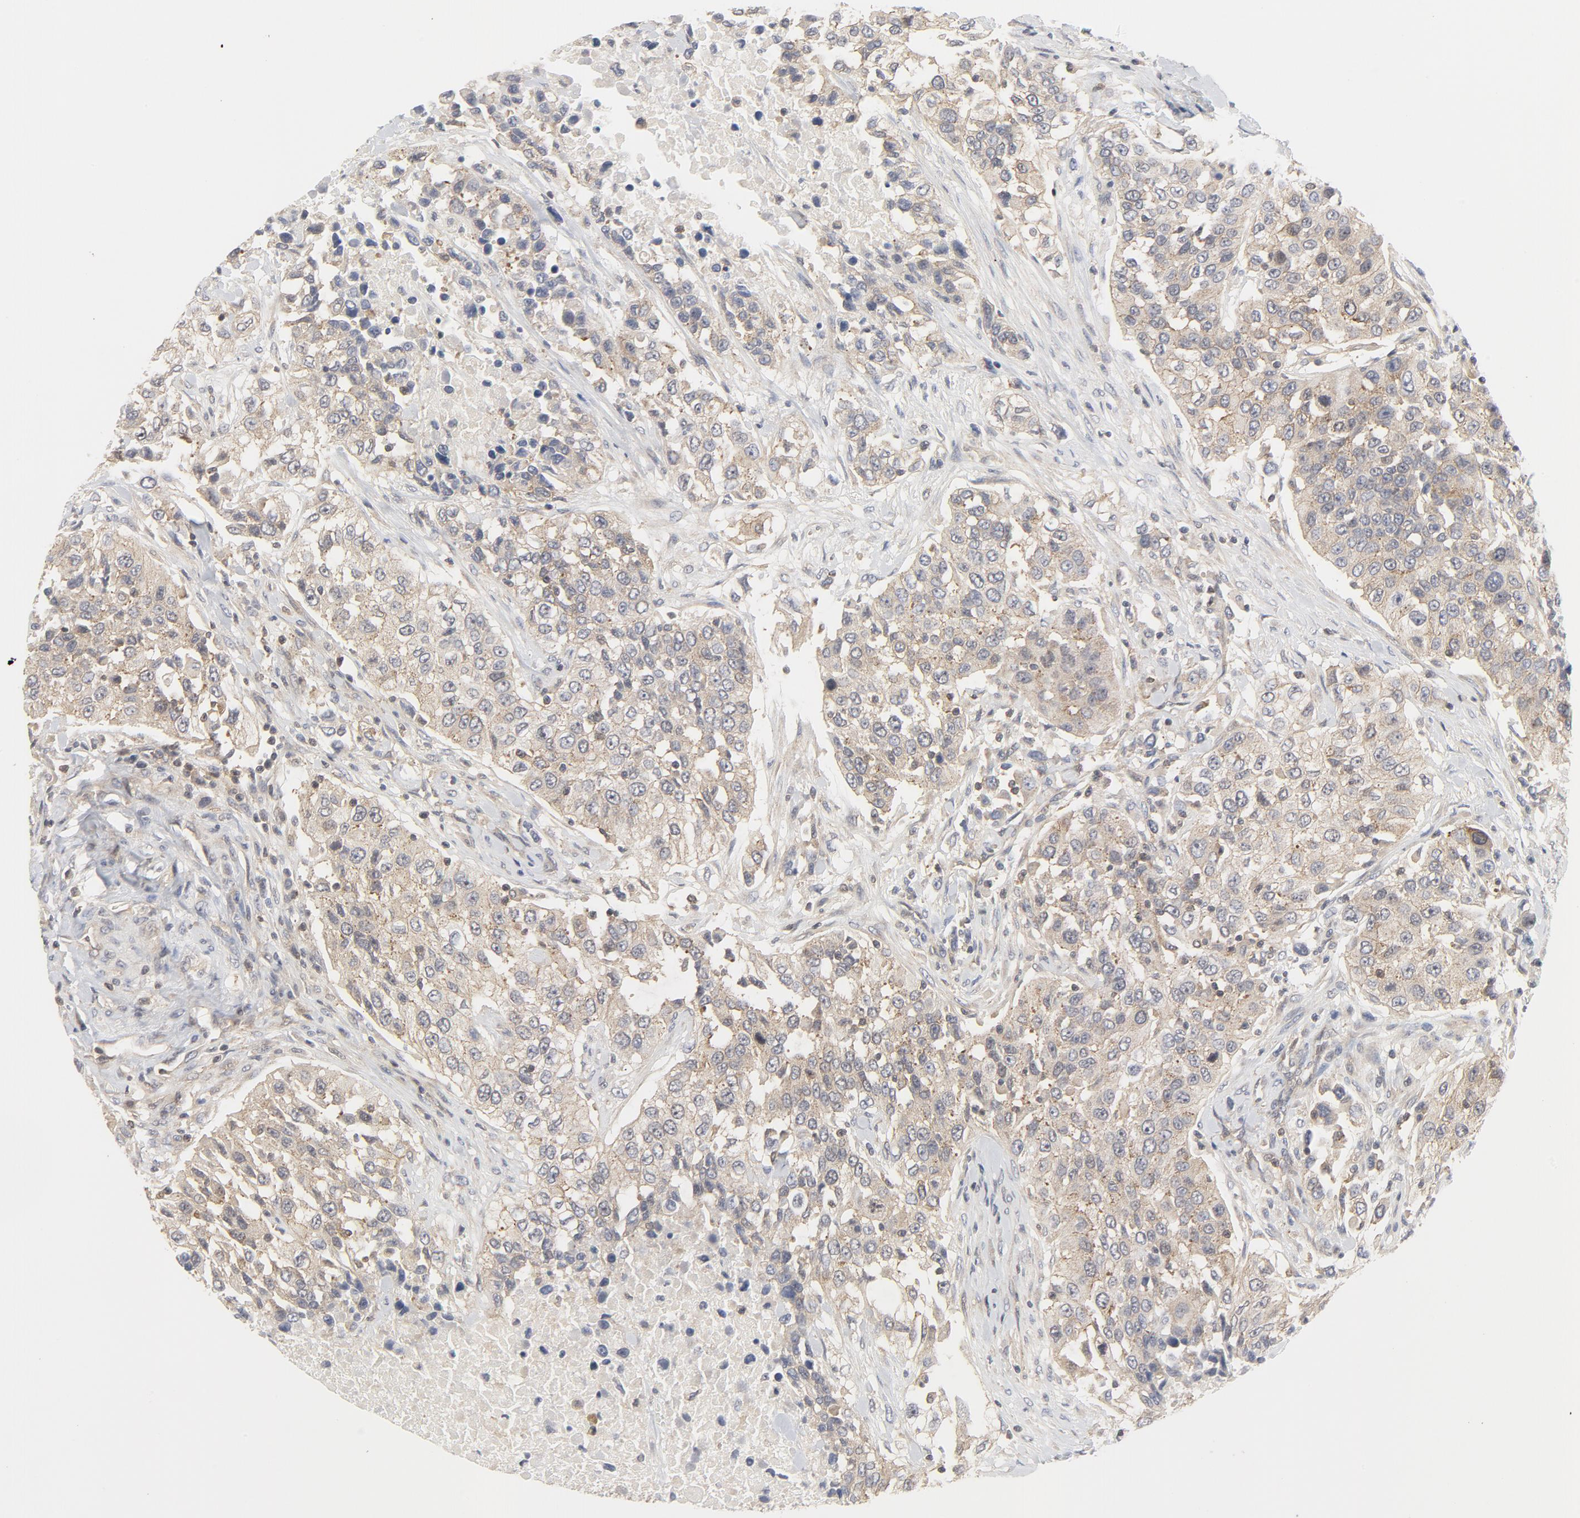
{"staining": {"intensity": "weak", "quantity": ">75%", "location": "cytoplasmic/membranous"}, "tissue": "urothelial cancer", "cell_type": "Tumor cells", "image_type": "cancer", "snomed": [{"axis": "morphology", "description": "Urothelial carcinoma, High grade"}, {"axis": "topography", "description": "Urinary bladder"}], "caption": "Immunohistochemistry histopathology image of neoplastic tissue: urothelial carcinoma (high-grade) stained using immunohistochemistry exhibits low levels of weak protein expression localized specifically in the cytoplasmic/membranous of tumor cells, appearing as a cytoplasmic/membranous brown color.", "gene": "MAP2K7", "patient": {"sex": "female", "age": 80}}